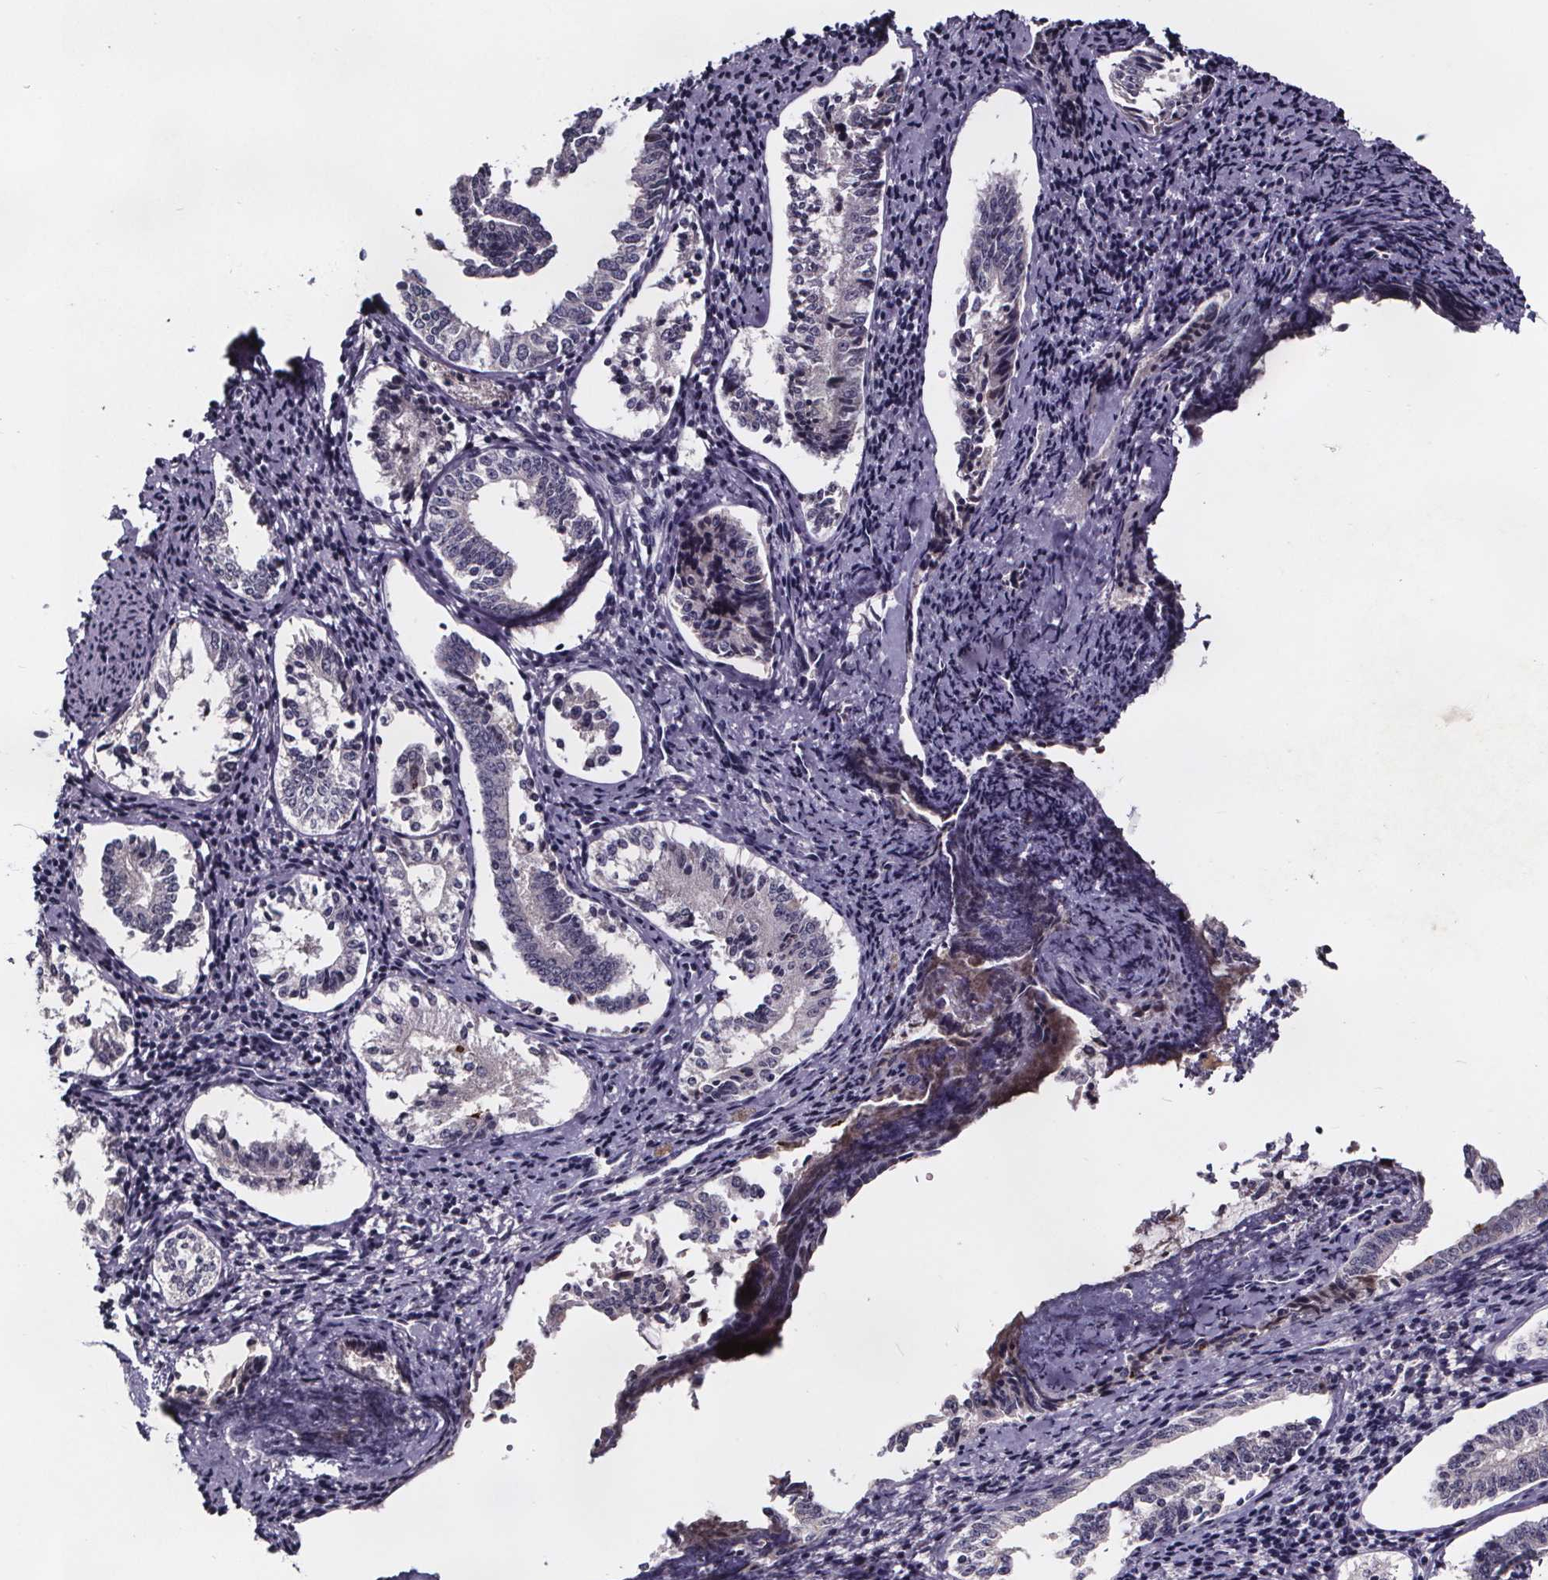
{"staining": {"intensity": "negative", "quantity": "none", "location": "none"}, "tissue": "cervical cancer", "cell_type": "Tumor cells", "image_type": "cancer", "snomed": [{"axis": "morphology", "description": "Squamous cell carcinoma, NOS"}, {"axis": "topography", "description": "Cervix"}], "caption": "An image of cervical cancer stained for a protein displays no brown staining in tumor cells.", "gene": "NPHP4", "patient": {"sex": "female", "age": 59}}